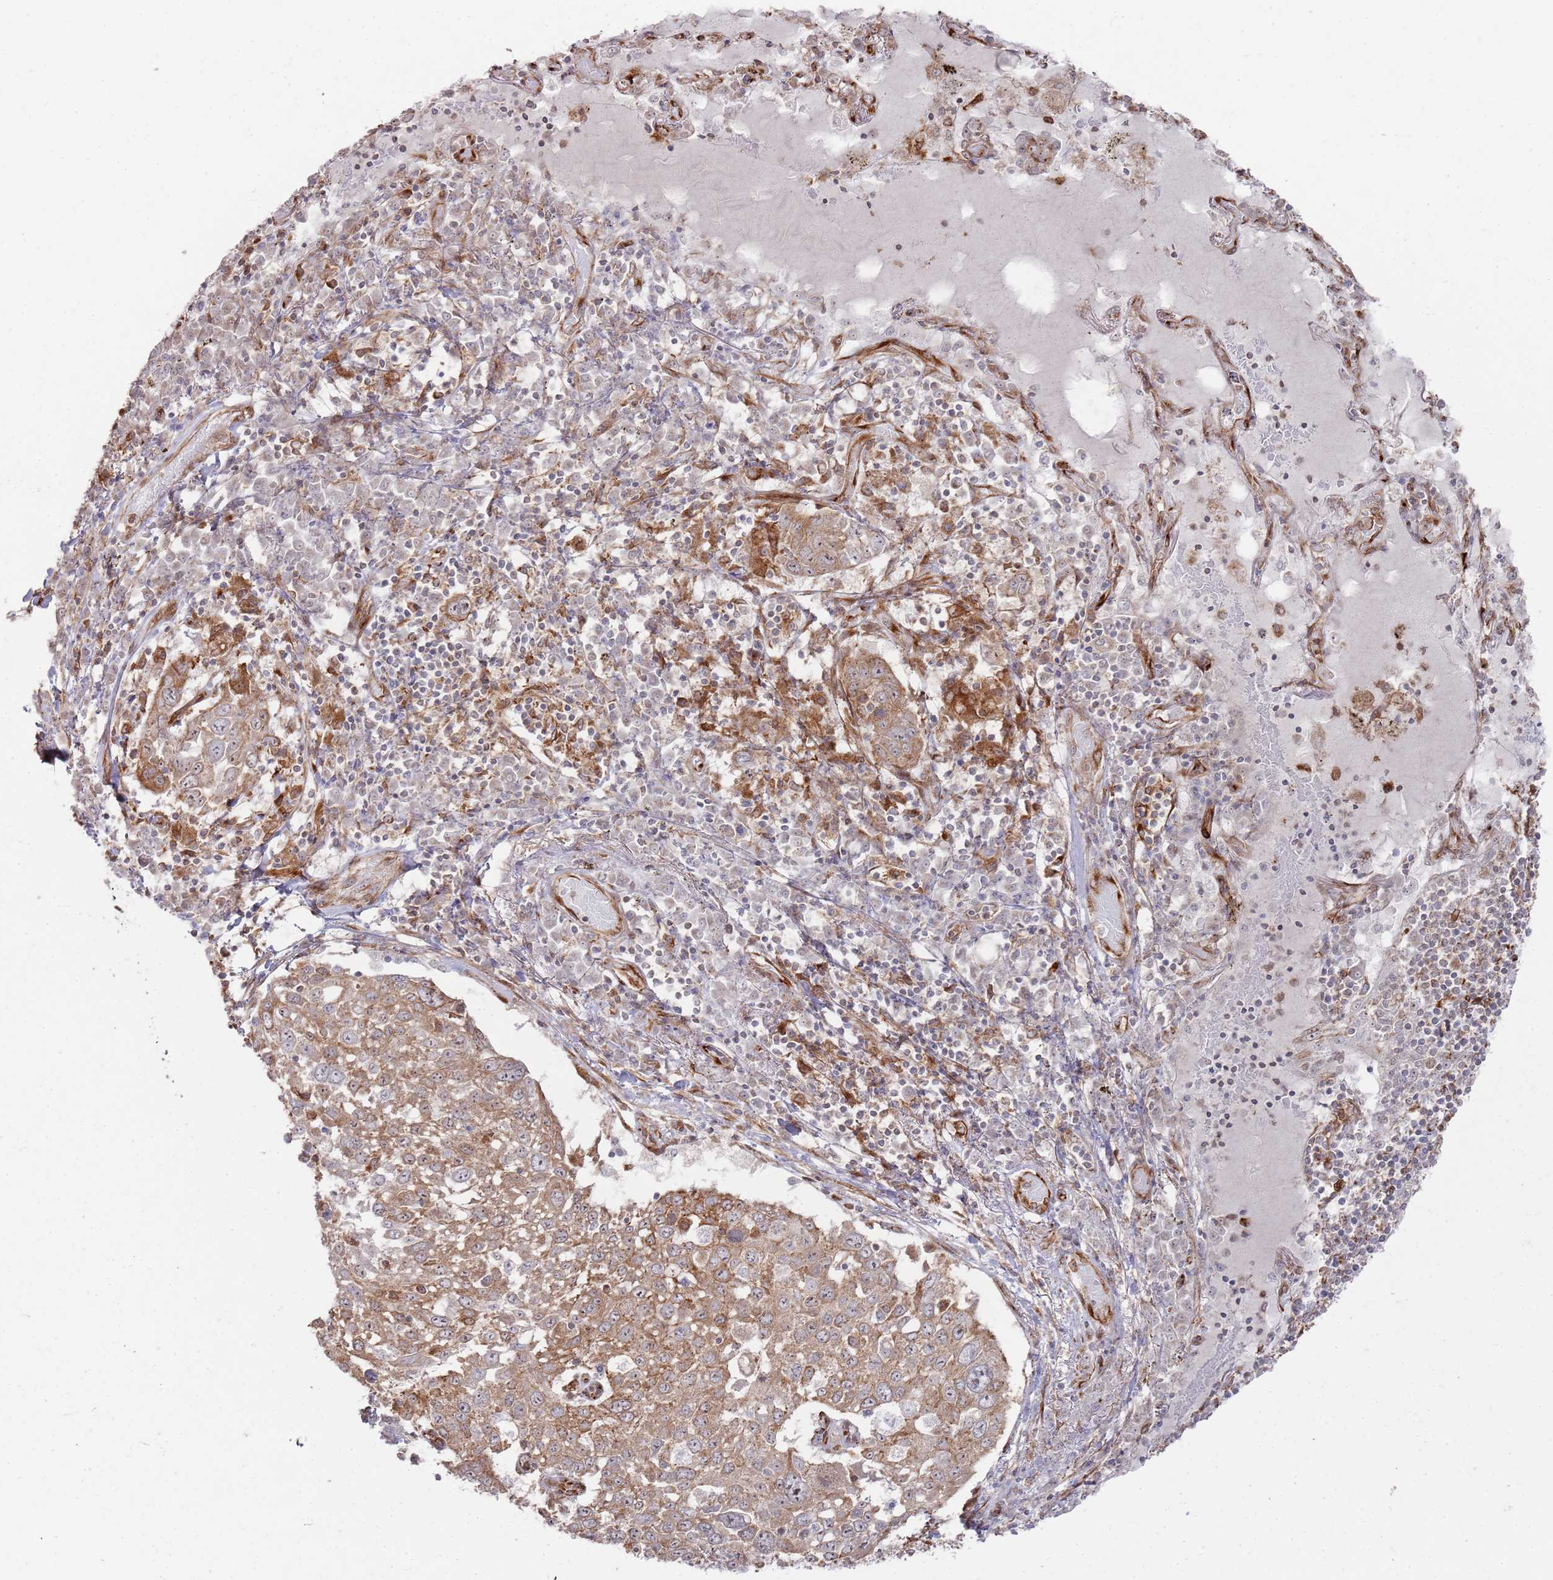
{"staining": {"intensity": "moderate", "quantity": ">75%", "location": "cytoplasmic/membranous,nuclear"}, "tissue": "lung cancer", "cell_type": "Tumor cells", "image_type": "cancer", "snomed": [{"axis": "morphology", "description": "Squamous cell carcinoma, NOS"}, {"axis": "topography", "description": "Lung"}], "caption": "This micrograph reveals immunohistochemistry (IHC) staining of lung cancer, with medium moderate cytoplasmic/membranous and nuclear staining in approximately >75% of tumor cells.", "gene": "PHF21A", "patient": {"sex": "male", "age": 65}}